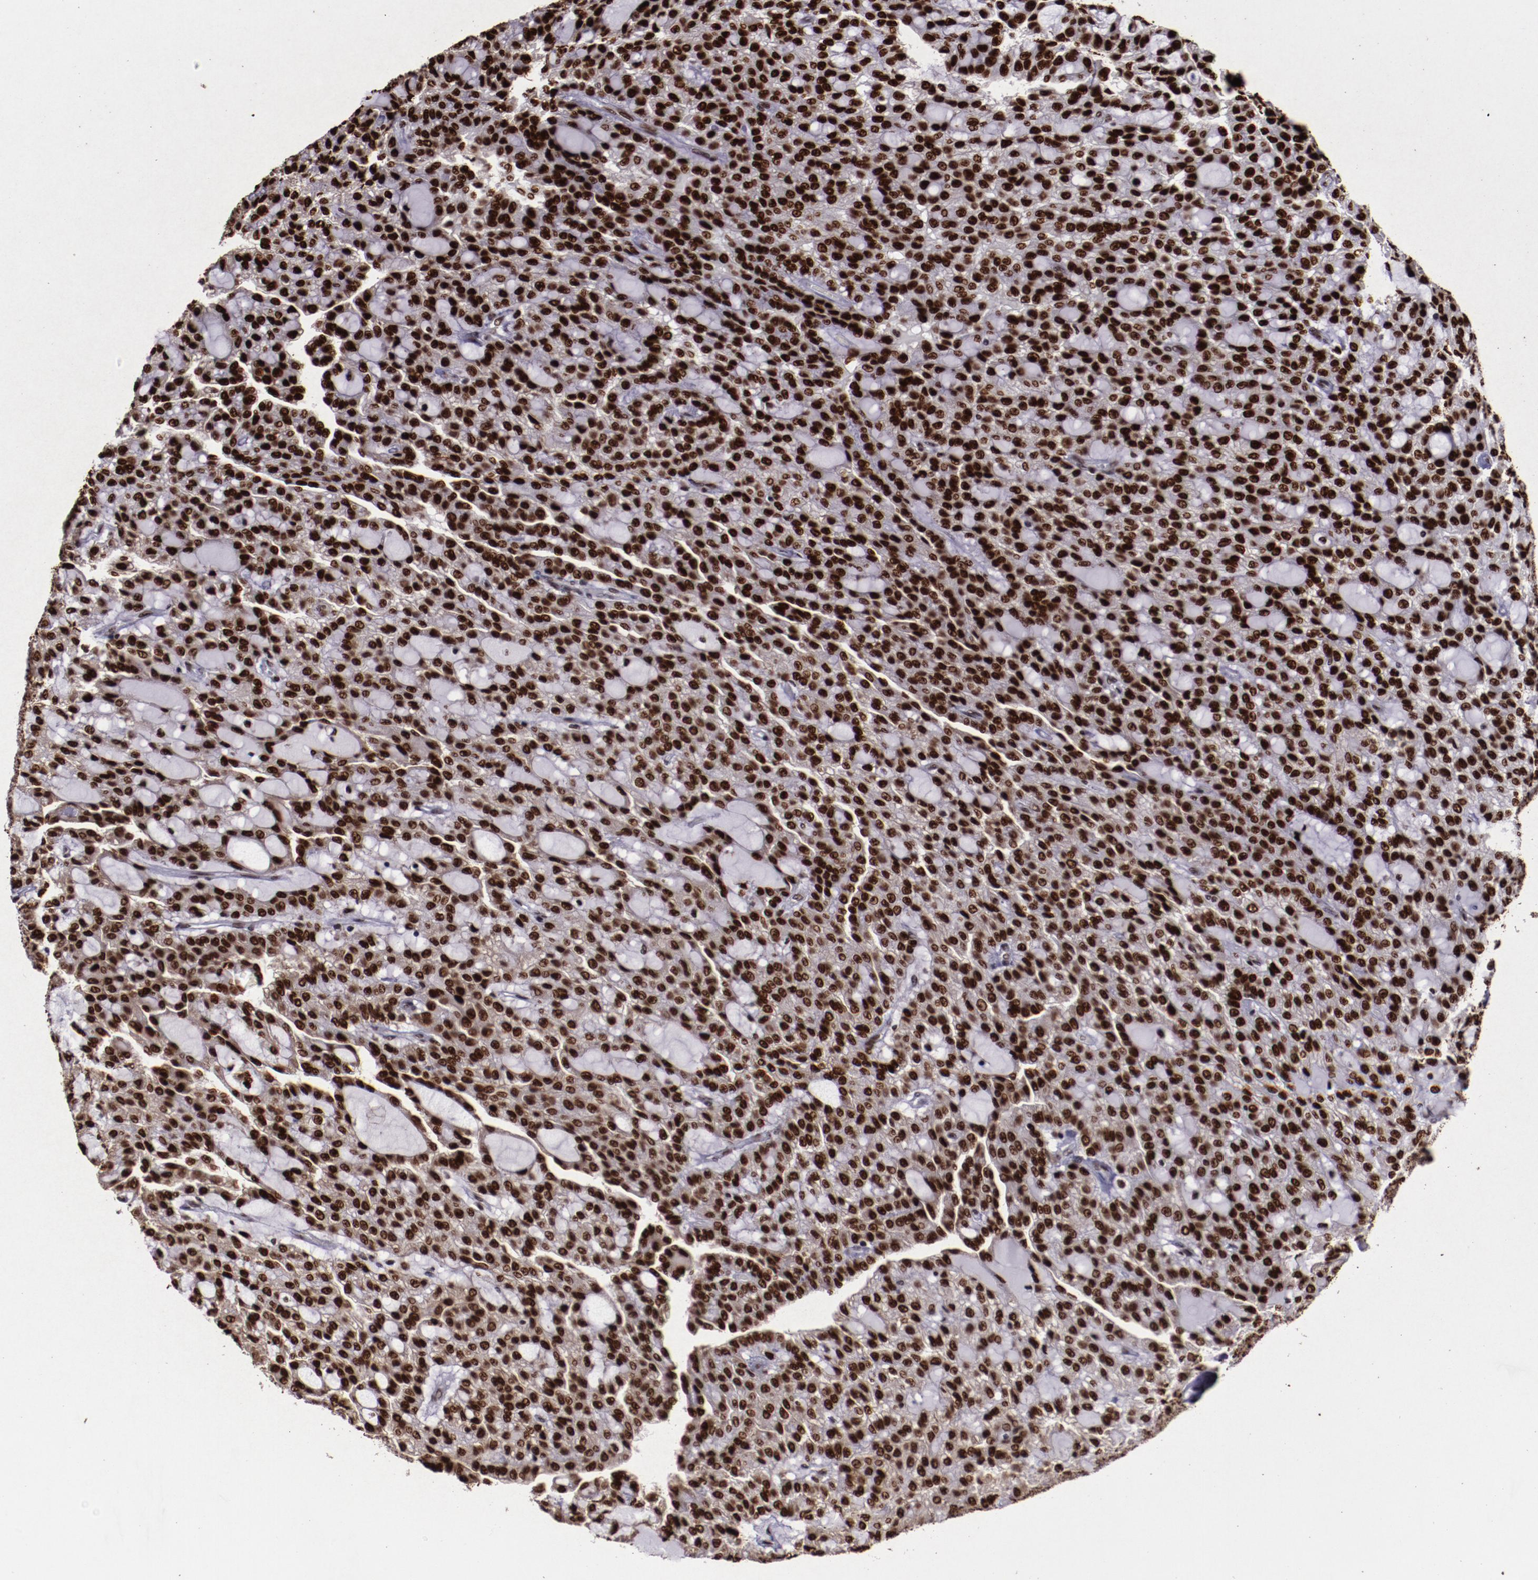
{"staining": {"intensity": "strong", "quantity": ">75%", "location": "nuclear"}, "tissue": "renal cancer", "cell_type": "Tumor cells", "image_type": "cancer", "snomed": [{"axis": "morphology", "description": "Adenocarcinoma, NOS"}, {"axis": "topography", "description": "Kidney"}], "caption": "IHC of human renal cancer shows high levels of strong nuclear staining in about >75% of tumor cells.", "gene": "APEX1", "patient": {"sex": "male", "age": 63}}